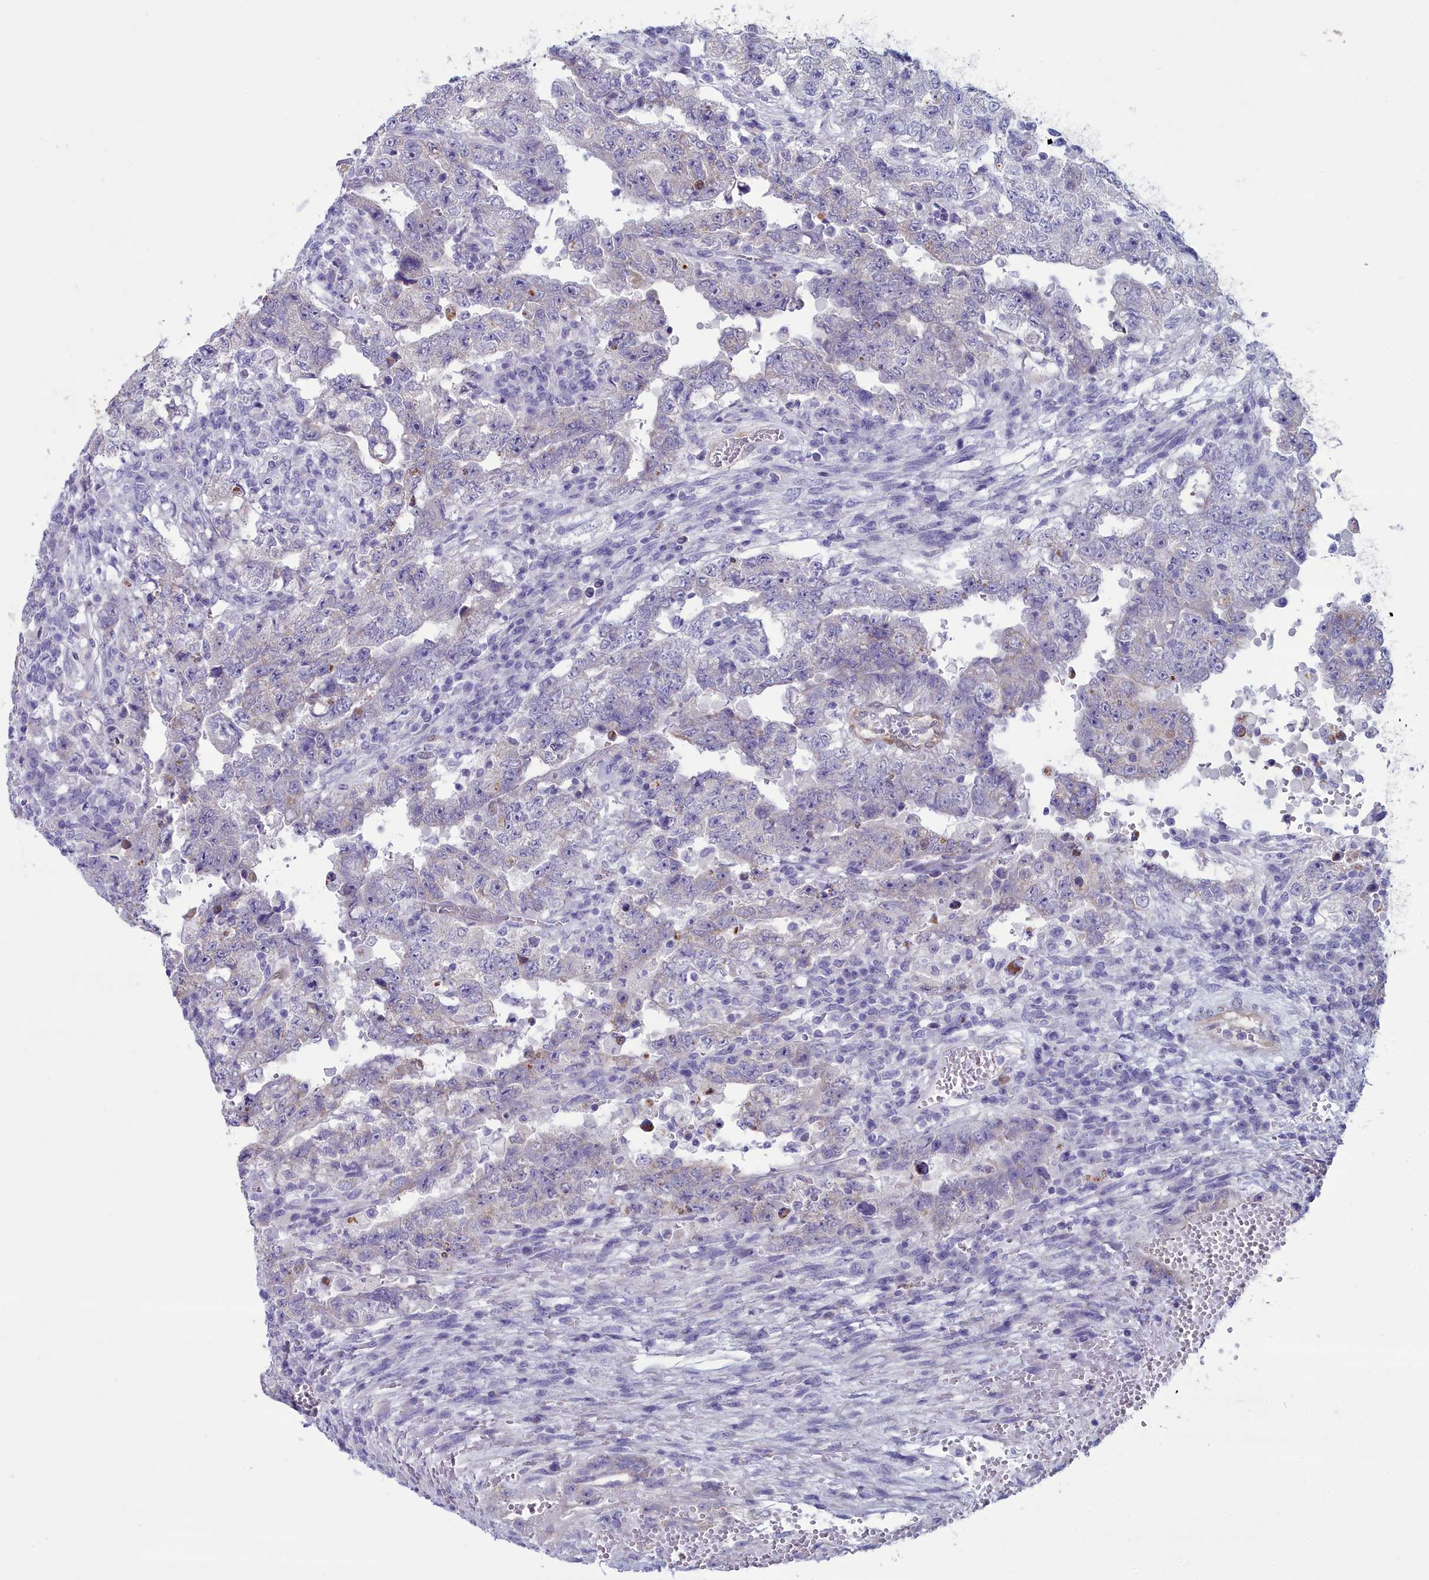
{"staining": {"intensity": "negative", "quantity": "none", "location": "none"}, "tissue": "testis cancer", "cell_type": "Tumor cells", "image_type": "cancer", "snomed": [{"axis": "morphology", "description": "Carcinoma, Embryonal, NOS"}, {"axis": "topography", "description": "Testis"}], "caption": "Tumor cells are negative for protein expression in human testis embryonal carcinoma.", "gene": "PPP1R14A", "patient": {"sex": "male", "age": 26}}